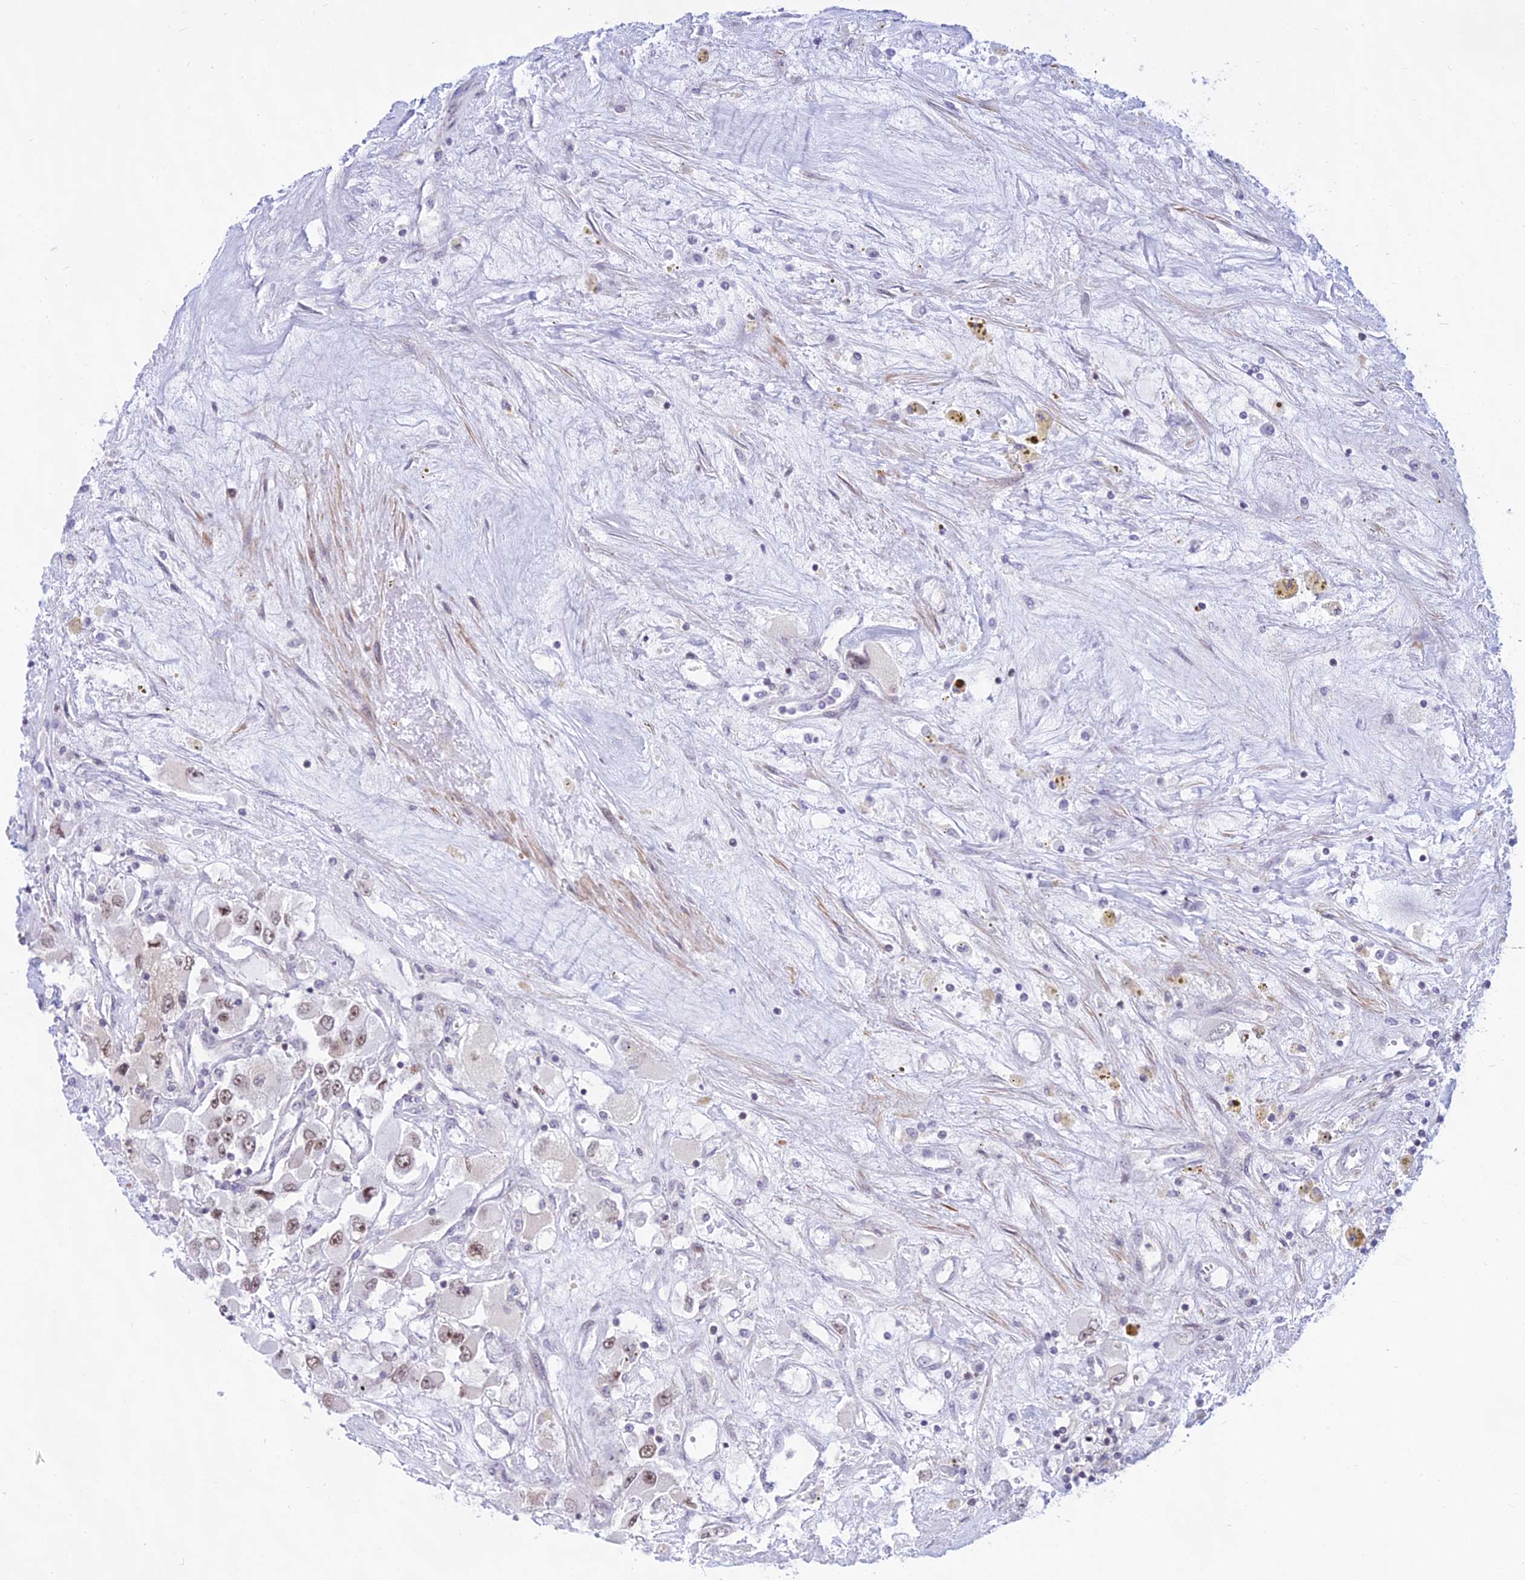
{"staining": {"intensity": "moderate", "quantity": ">75%", "location": "nuclear"}, "tissue": "renal cancer", "cell_type": "Tumor cells", "image_type": "cancer", "snomed": [{"axis": "morphology", "description": "Adenocarcinoma, NOS"}, {"axis": "topography", "description": "Kidney"}], "caption": "Brown immunohistochemical staining in human renal cancer demonstrates moderate nuclear expression in about >75% of tumor cells.", "gene": "KRR1", "patient": {"sex": "female", "age": 52}}